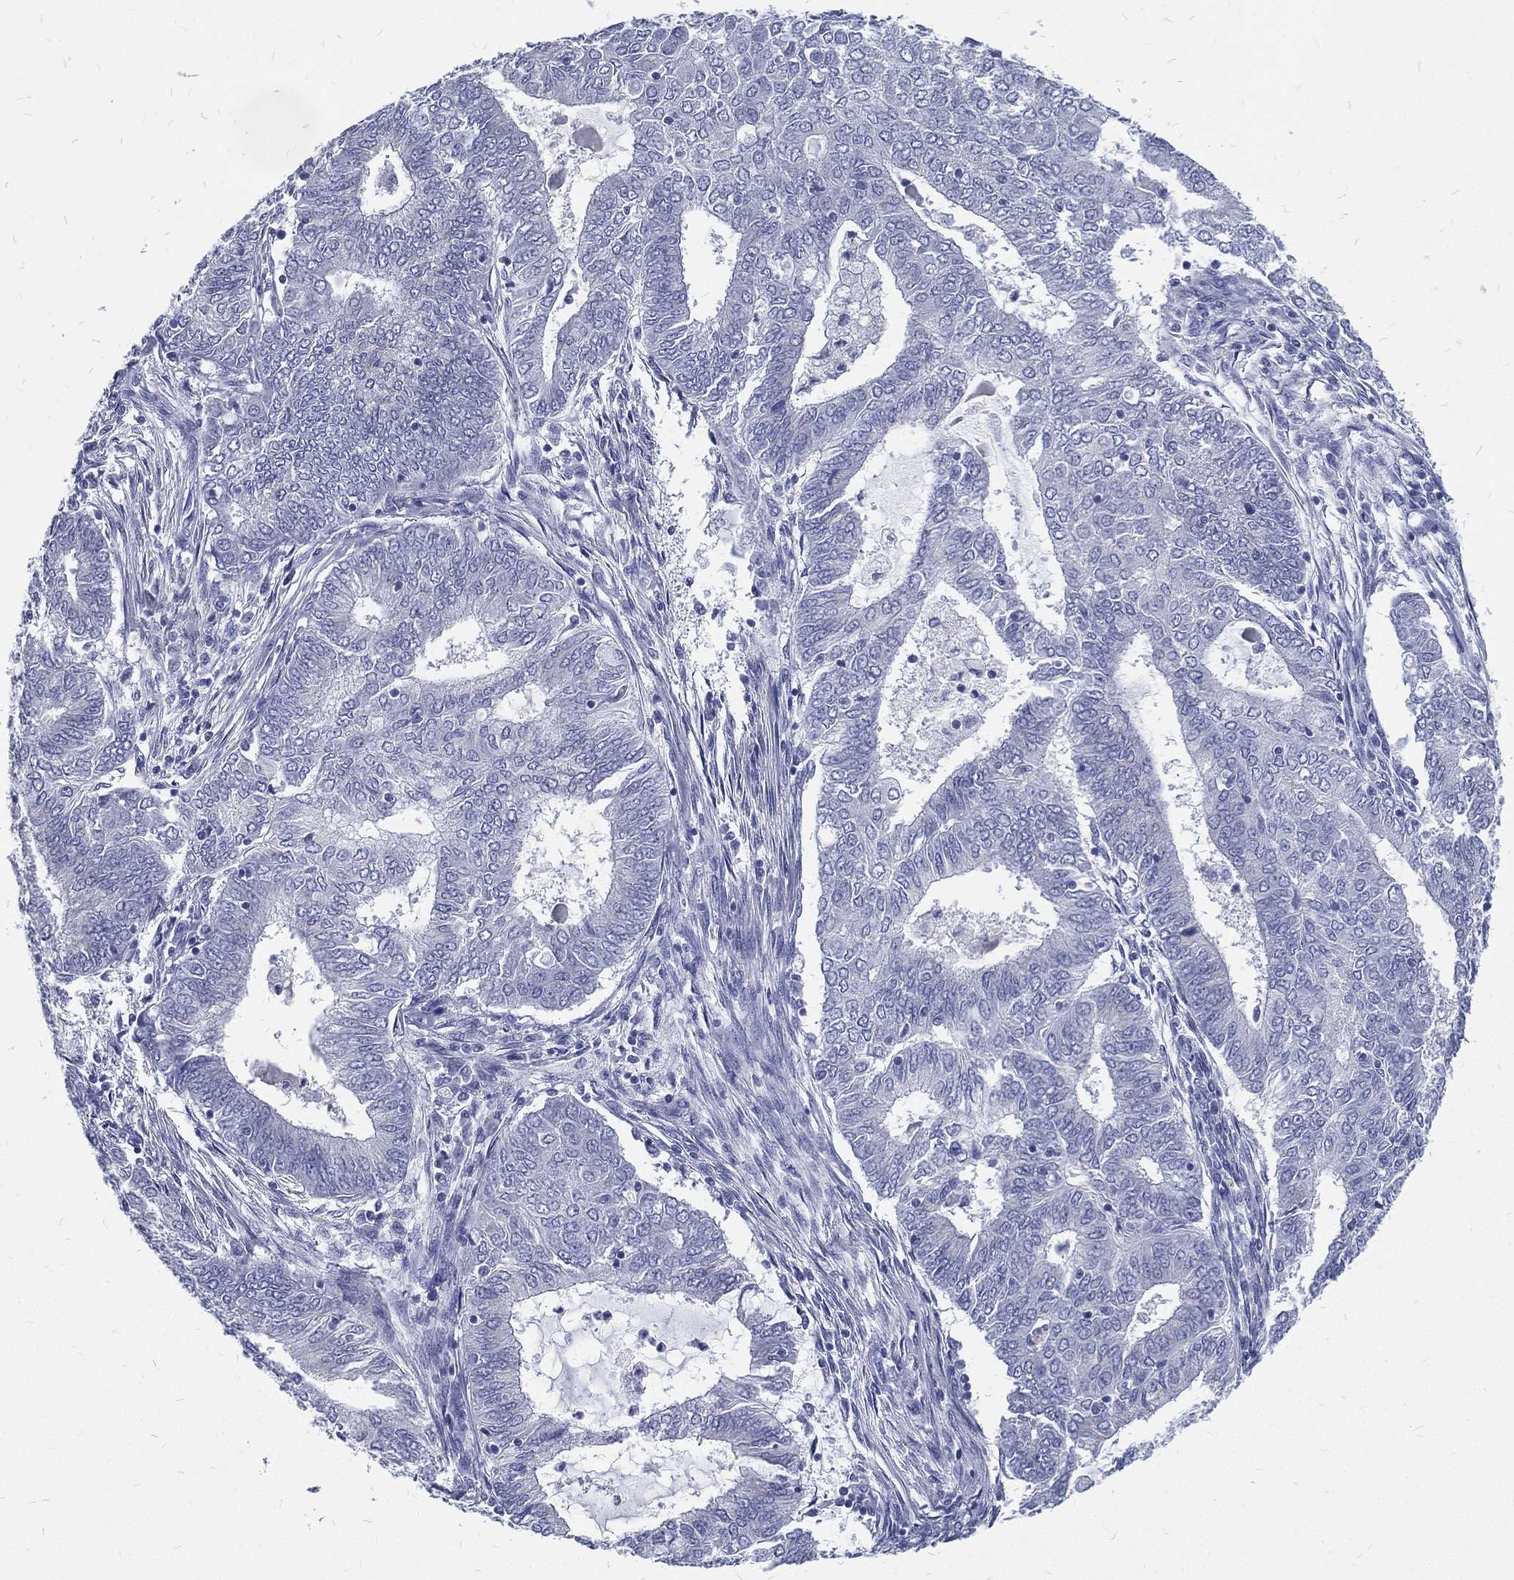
{"staining": {"intensity": "negative", "quantity": "none", "location": "none"}, "tissue": "endometrial cancer", "cell_type": "Tumor cells", "image_type": "cancer", "snomed": [{"axis": "morphology", "description": "Adenocarcinoma, NOS"}, {"axis": "topography", "description": "Endometrium"}], "caption": "A micrograph of adenocarcinoma (endometrial) stained for a protein shows no brown staining in tumor cells.", "gene": "RSPH4A", "patient": {"sex": "female", "age": 62}}